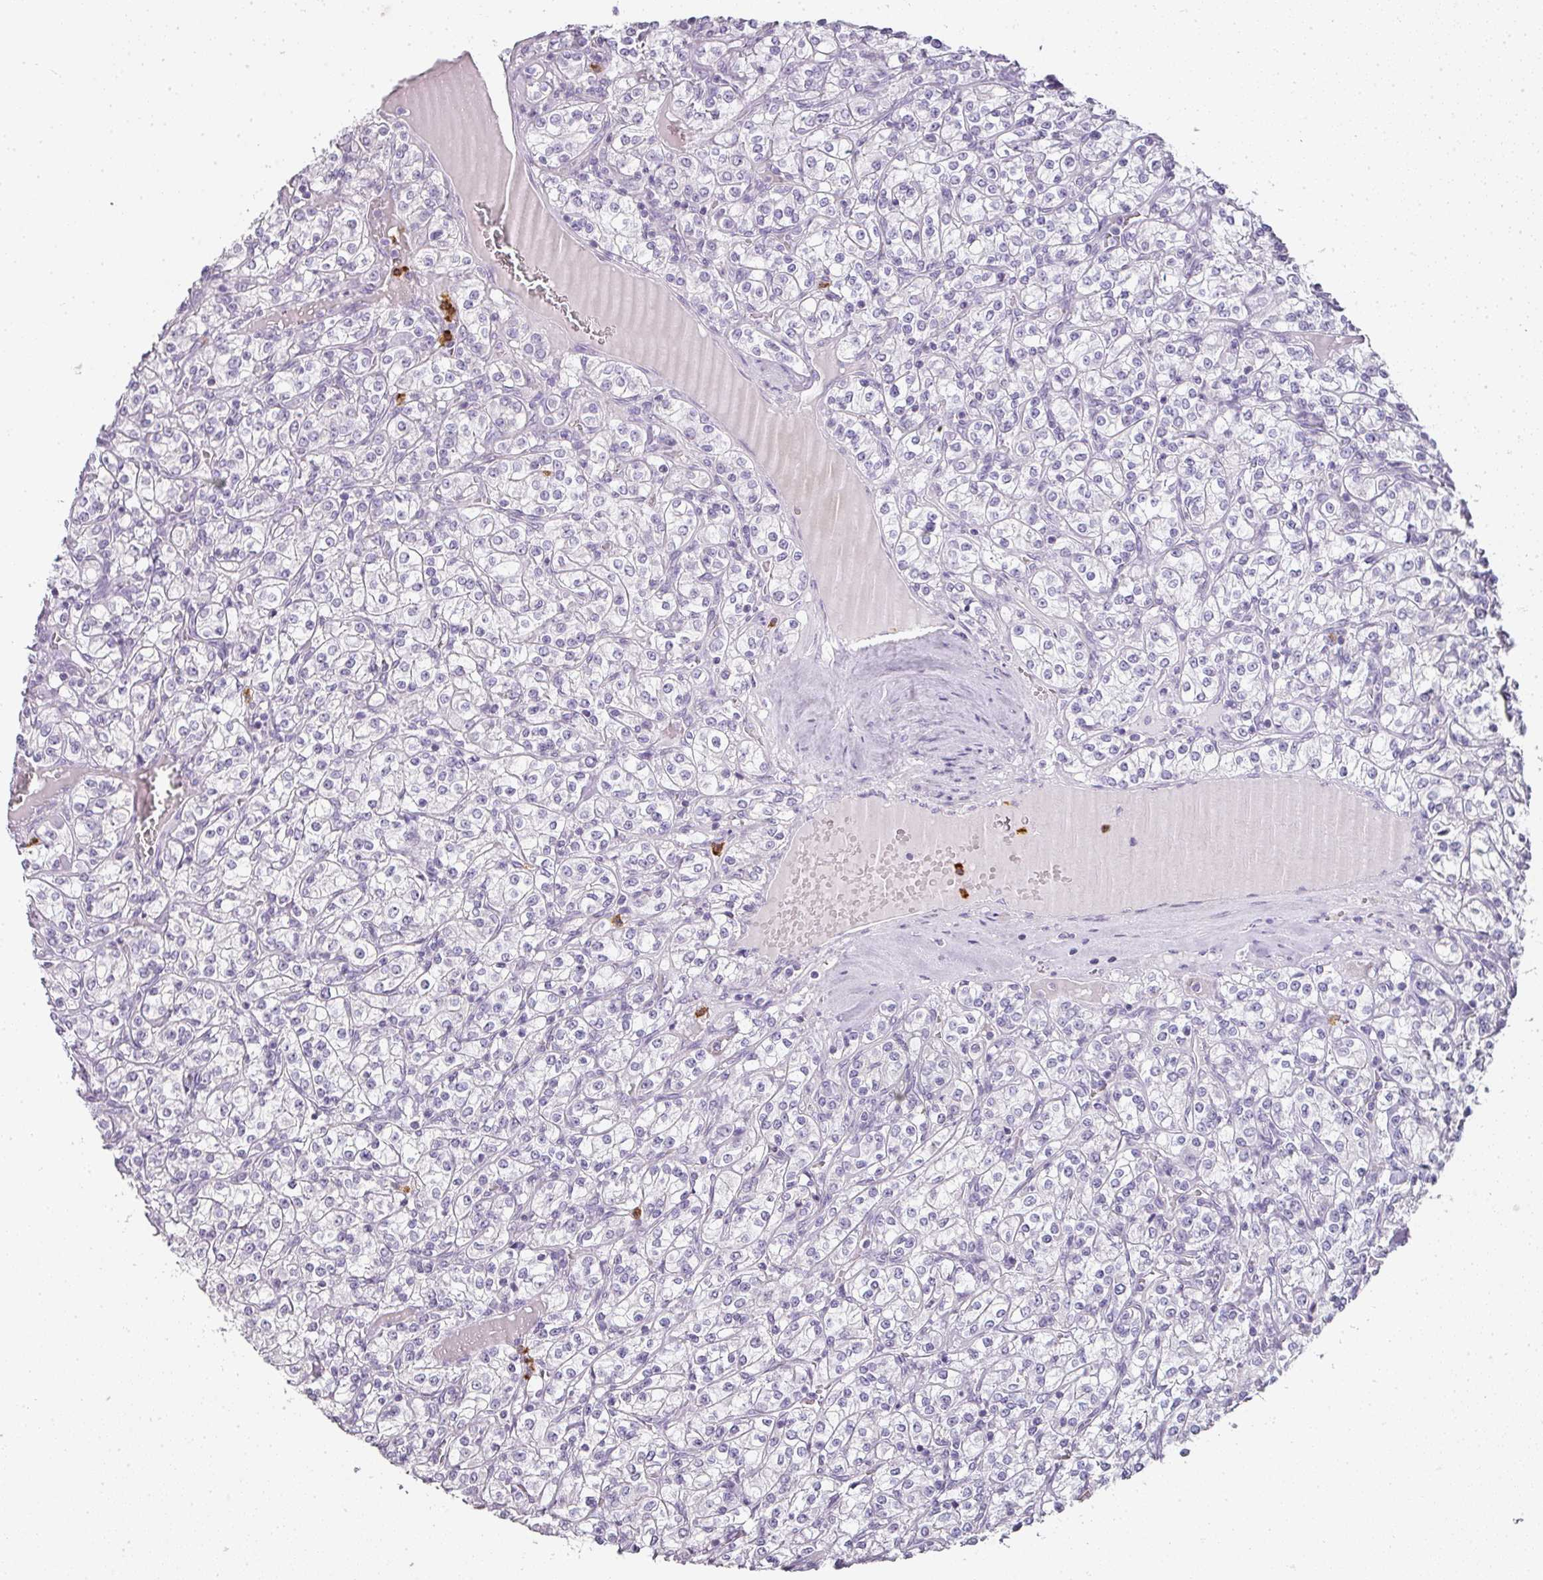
{"staining": {"intensity": "negative", "quantity": "none", "location": "none"}, "tissue": "renal cancer", "cell_type": "Tumor cells", "image_type": "cancer", "snomed": [{"axis": "morphology", "description": "Adenocarcinoma, NOS"}, {"axis": "topography", "description": "Kidney"}], "caption": "High power microscopy histopathology image of an immunohistochemistry (IHC) micrograph of renal cancer (adenocarcinoma), revealing no significant positivity in tumor cells.", "gene": "CAMP", "patient": {"sex": "male", "age": 77}}